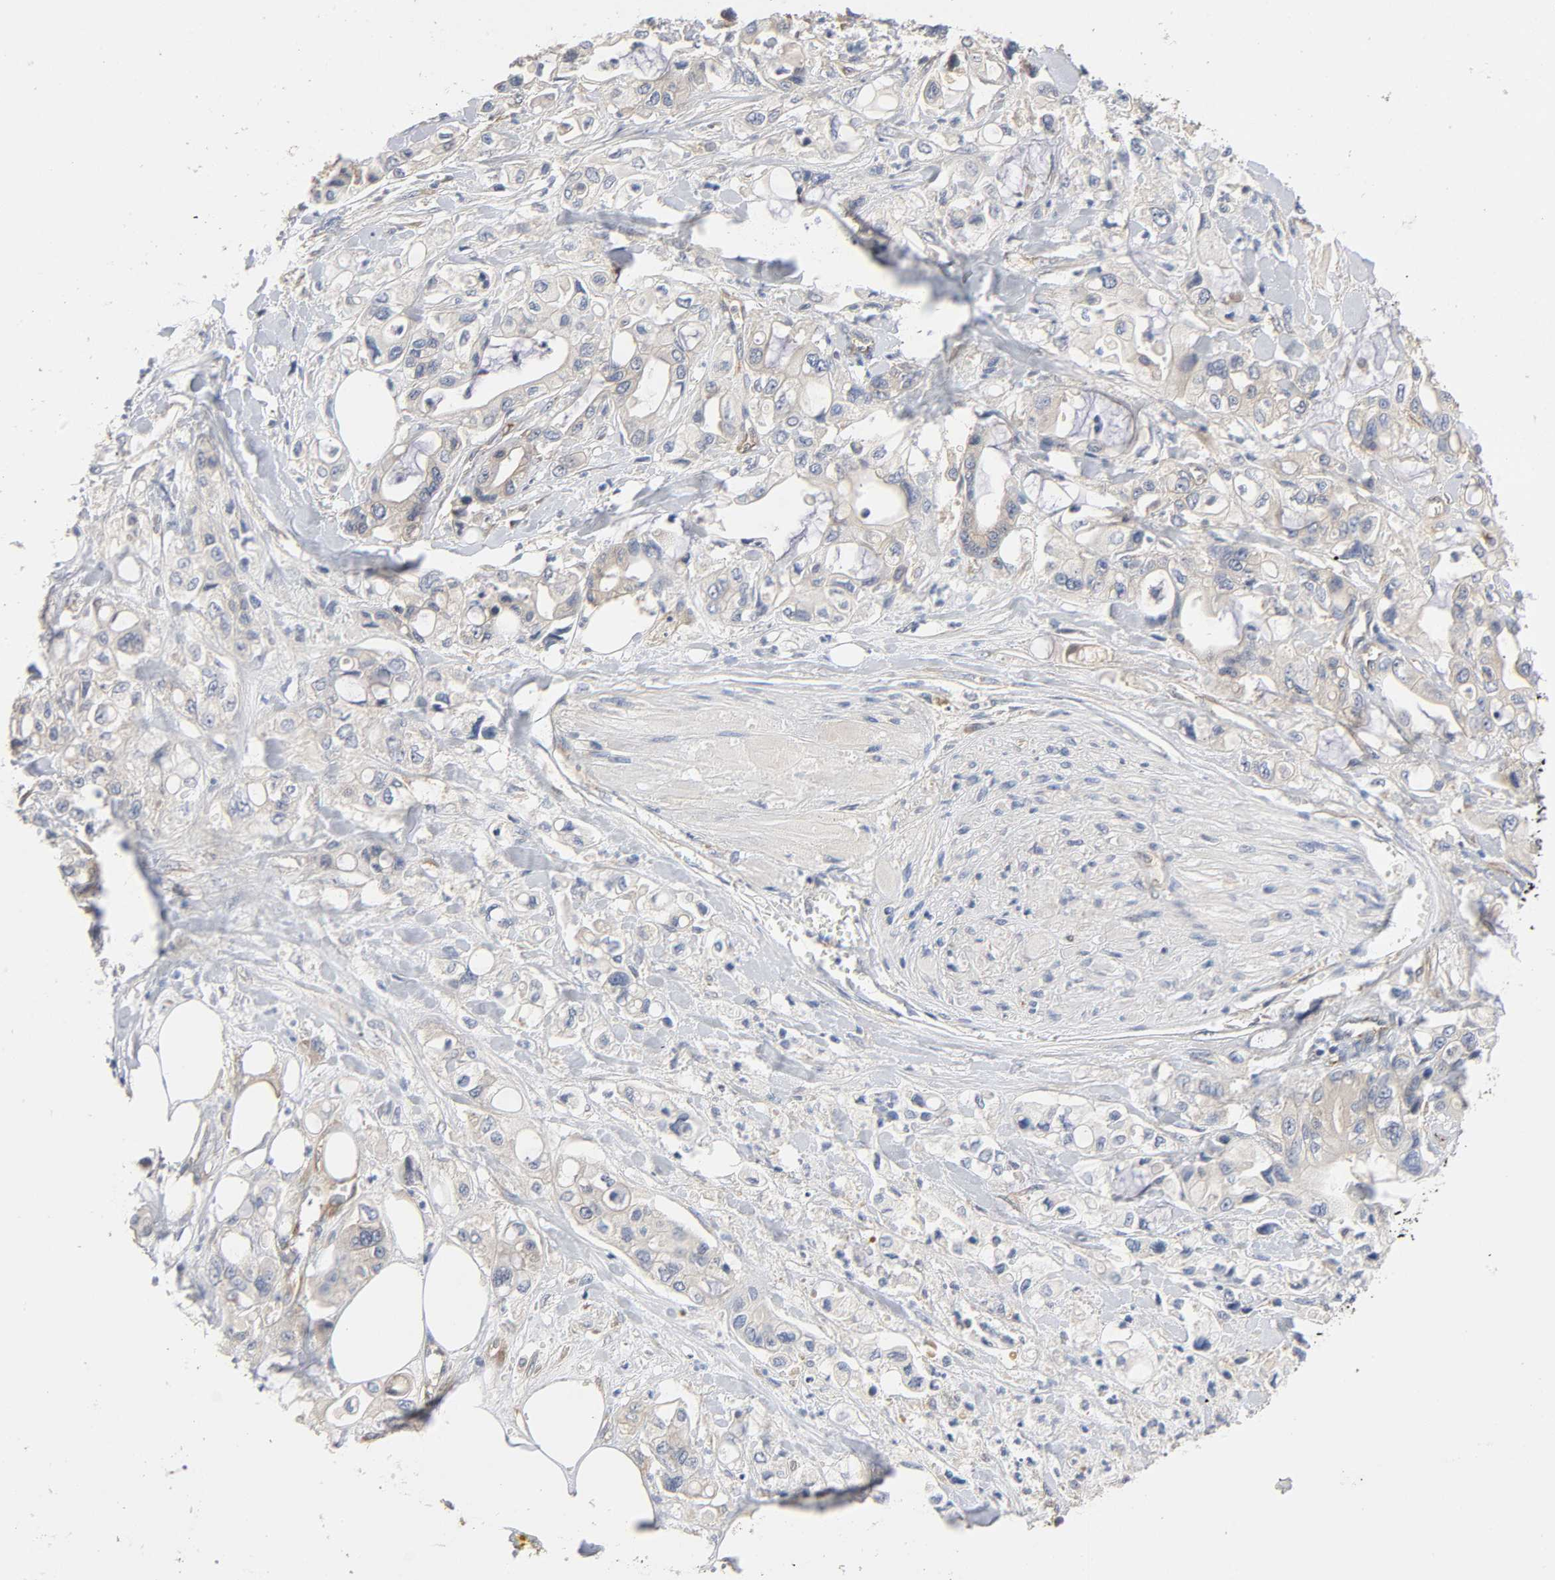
{"staining": {"intensity": "negative", "quantity": "none", "location": "none"}, "tissue": "pancreatic cancer", "cell_type": "Tumor cells", "image_type": "cancer", "snomed": [{"axis": "morphology", "description": "Adenocarcinoma, NOS"}, {"axis": "topography", "description": "Pancreas"}], "caption": "There is no significant positivity in tumor cells of adenocarcinoma (pancreatic).", "gene": "SCHIP1", "patient": {"sex": "male", "age": 70}}